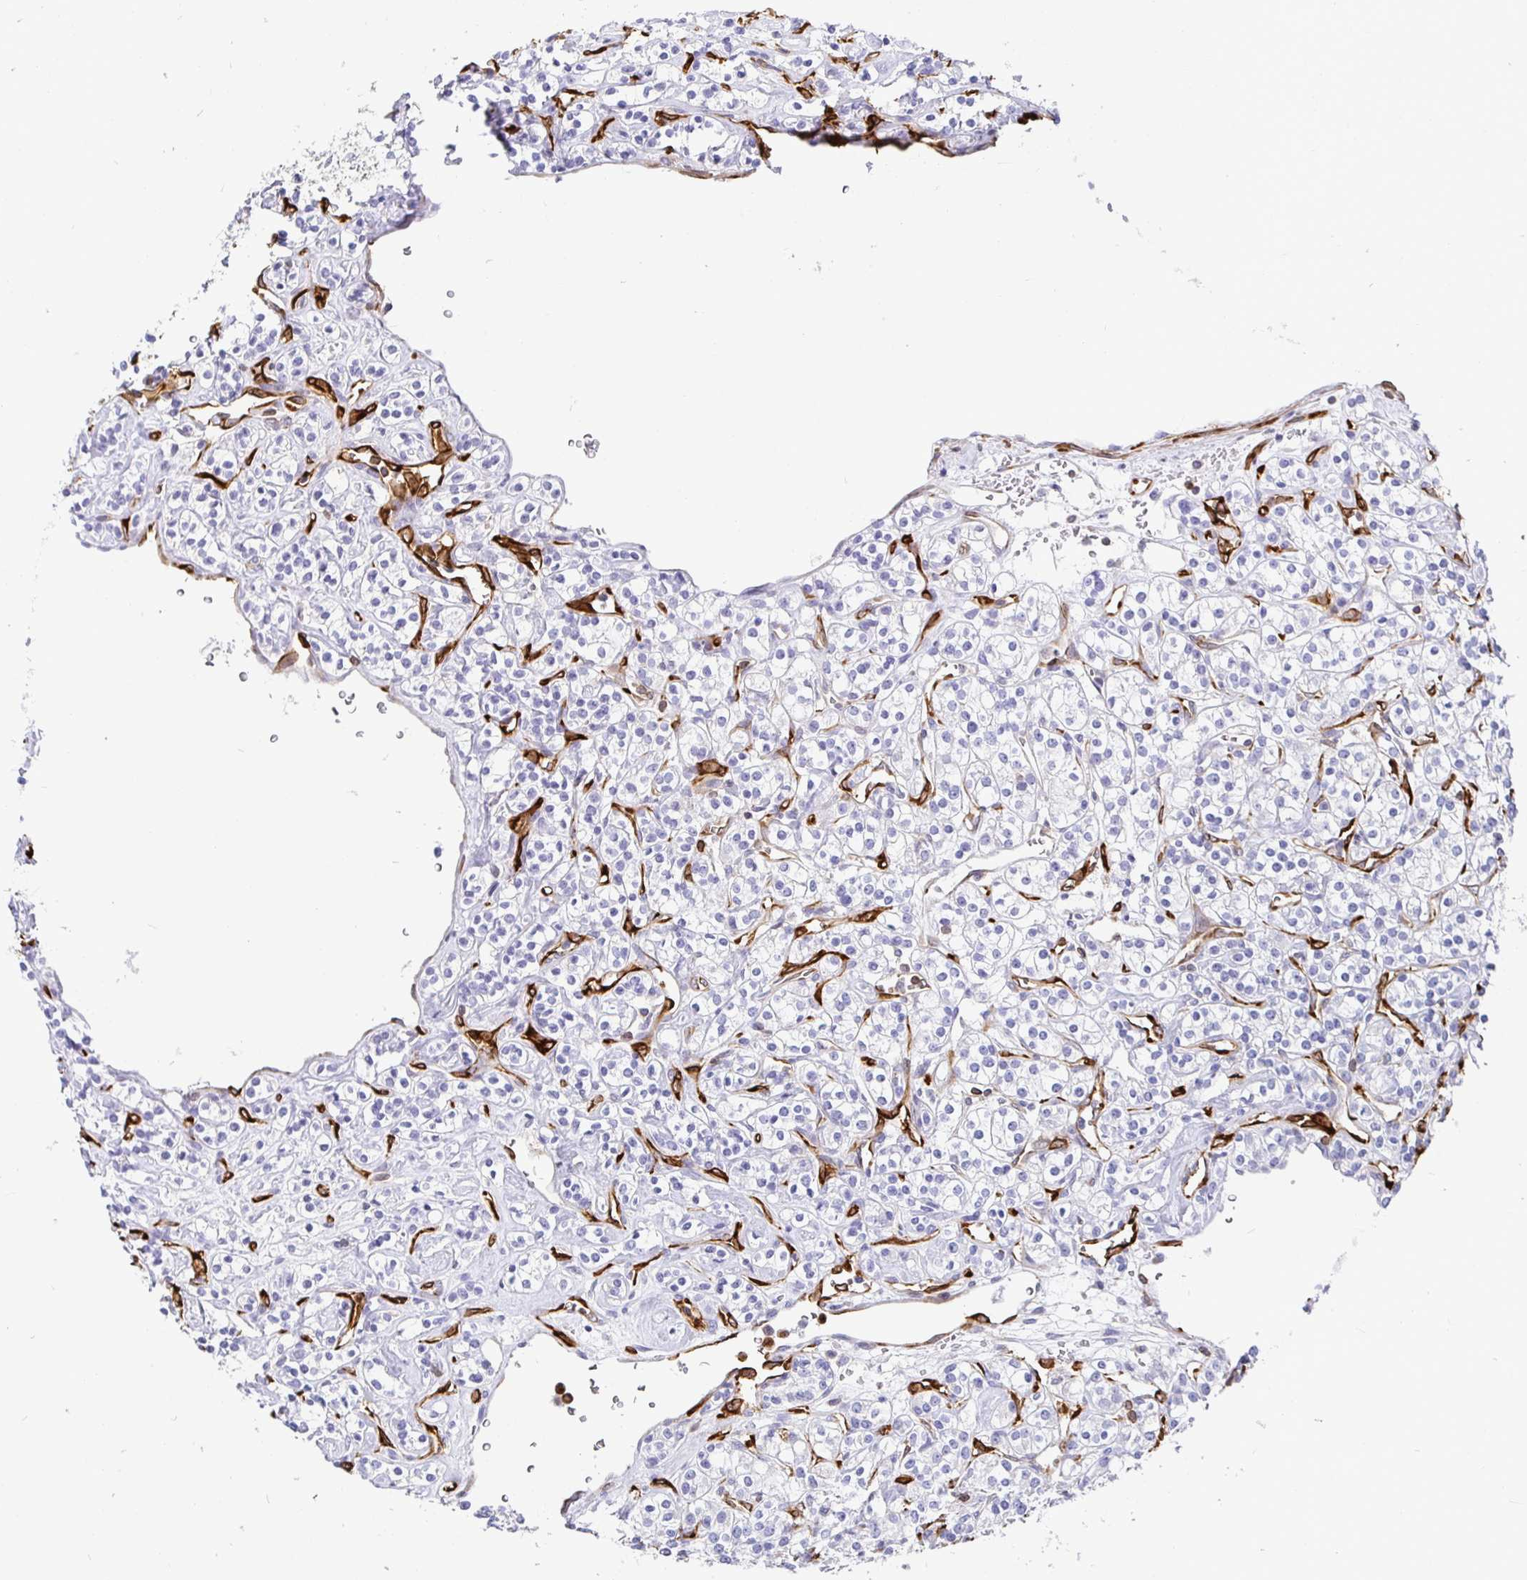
{"staining": {"intensity": "negative", "quantity": "none", "location": "none"}, "tissue": "renal cancer", "cell_type": "Tumor cells", "image_type": "cancer", "snomed": [{"axis": "morphology", "description": "Adenocarcinoma, NOS"}, {"axis": "topography", "description": "Kidney"}], "caption": "DAB immunohistochemical staining of human renal adenocarcinoma exhibits no significant staining in tumor cells. (Brightfield microscopy of DAB immunohistochemistry at high magnification).", "gene": "TP53I11", "patient": {"sex": "male", "age": 77}}